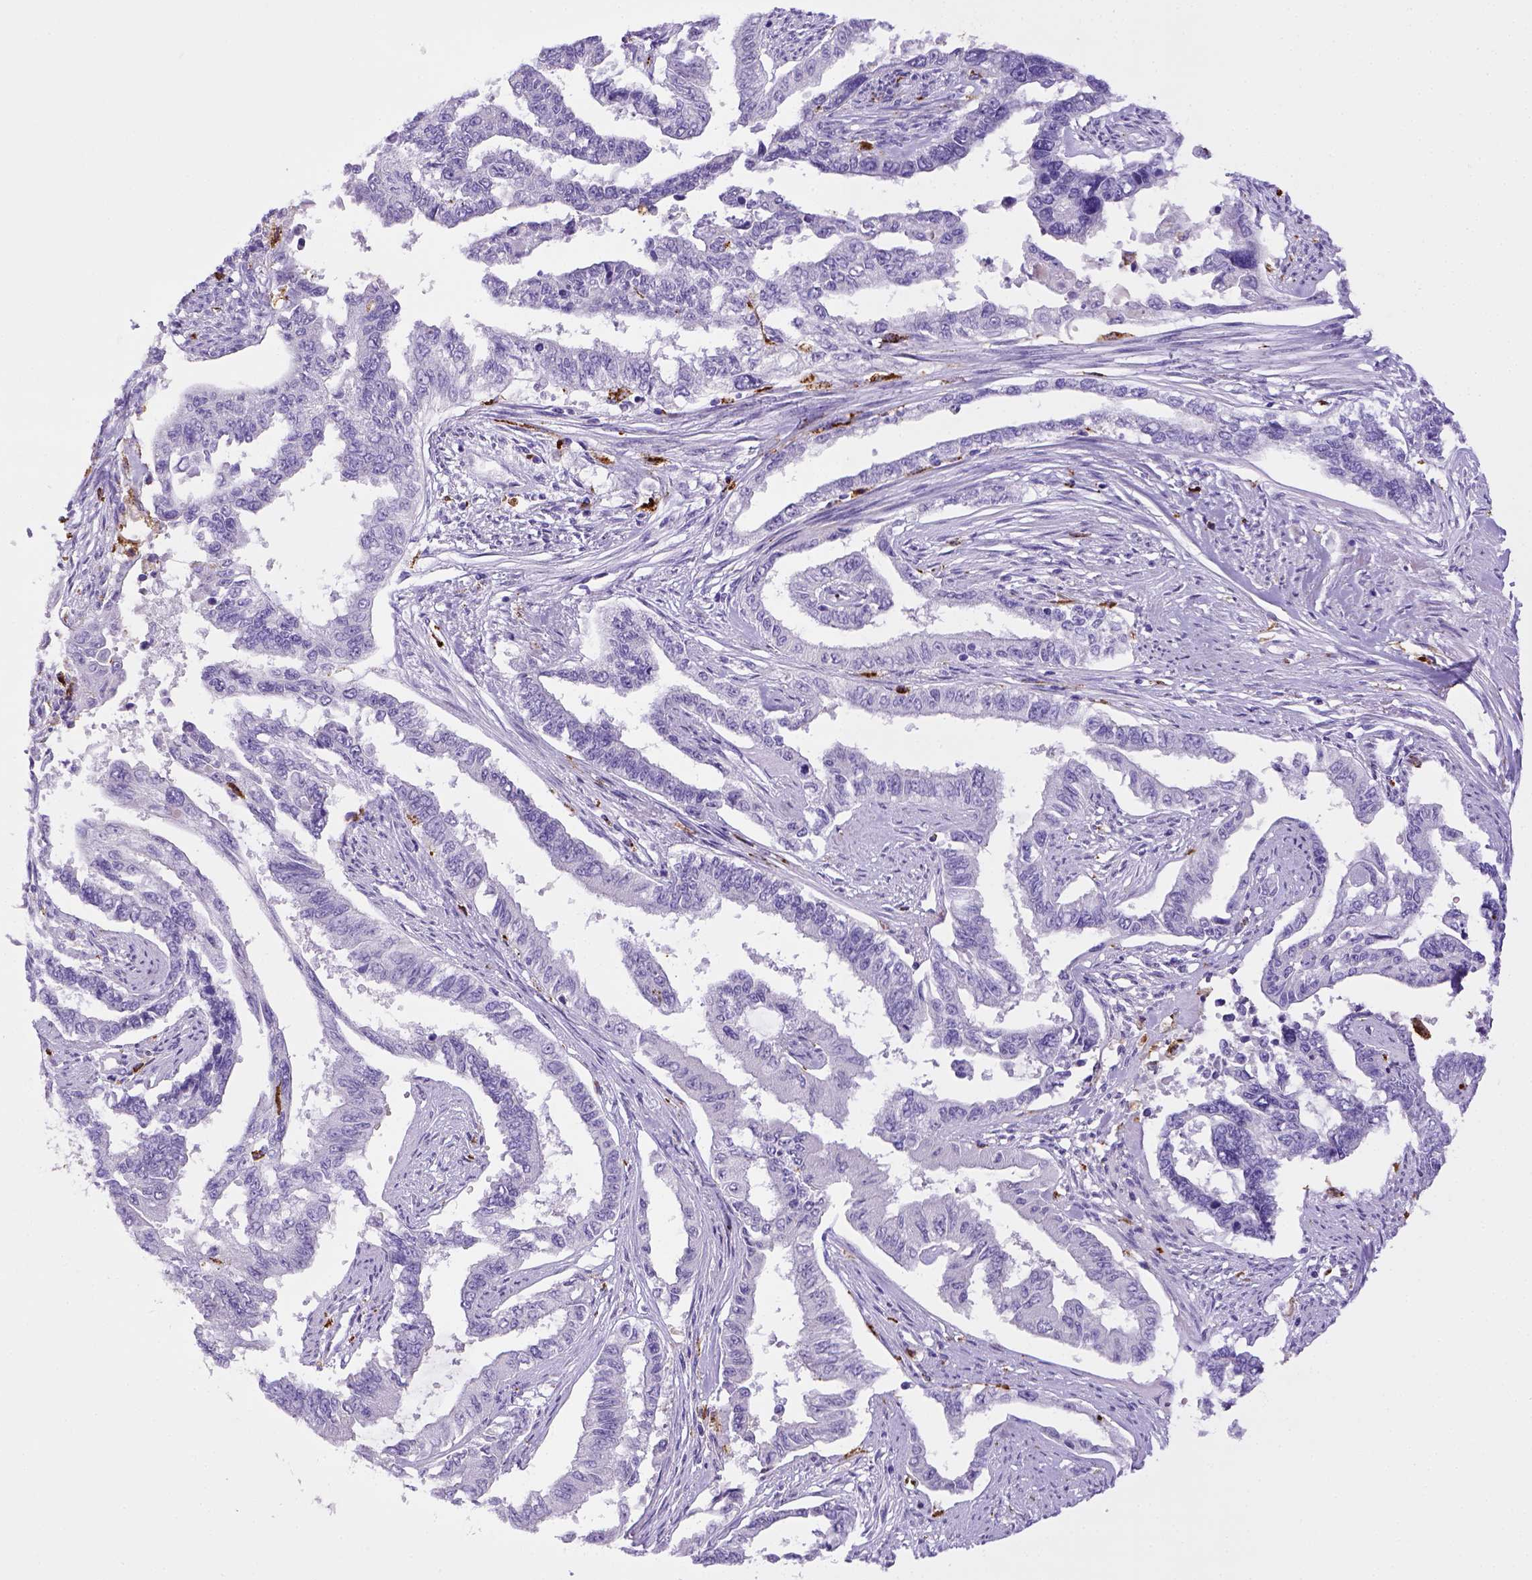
{"staining": {"intensity": "negative", "quantity": "none", "location": "none"}, "tissue": "endometrial cancer", "cell_type": "Tumor cells", "image_type": "cancer", "snomed": [{"axis": "morphology", "description": "Adenocarcinoma, NOS"}, {"axis": "topography", "description": "Uterus"}], "caption": "Immunohistochemistry (IHC) photomicrograph of neoplastic tissue: human adenocarcinoma (endometrial) stained with DAB shows no significant protein expression in tumor cells.", "gene": "CD68", "patient": {"sex": "female", "age": 59}}